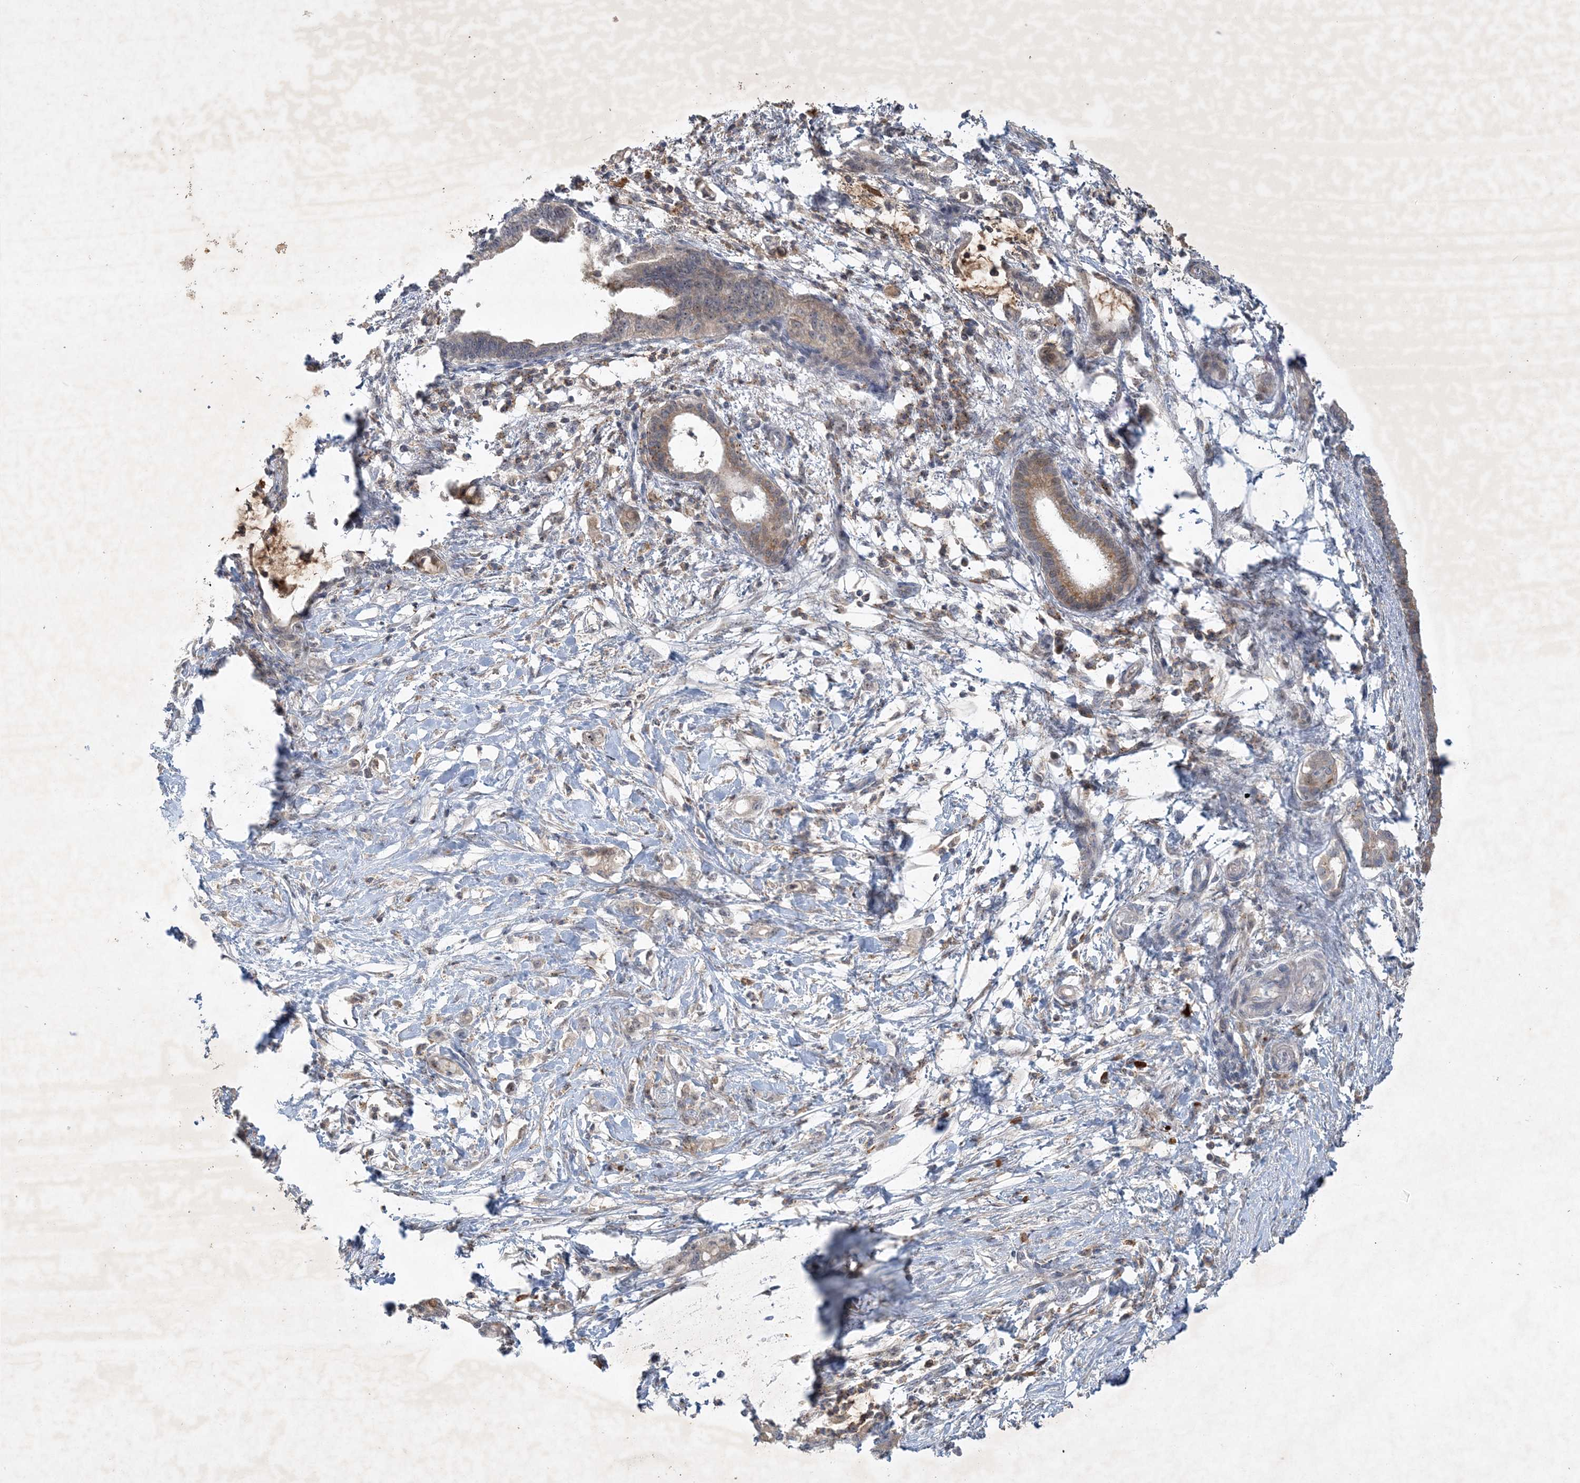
{"staining": {"intensity": "moderate", "quantity": "<25%", "location": "cytoplasmic/membranous"}, "tissue": "pancreatic cancer", "cell_type": "Tumor cells", "image_type": "cancer", "snomed": [{"axis": "morphology", "description": "Adenocarcinoma, NOS"}, {"axis": "topography", "description": "Pancreas"}], "caption": "Protein expression analysis of human pancreatic cancer (adenocarcinoma) reveals moderate cytoplasmic/membranous staining in about <25% of tumor cells. (Brightfield microscopy of DAB IHC at high magnification).", "gene": "THG1L", "patient": {"sex": "female", "age": 55}}